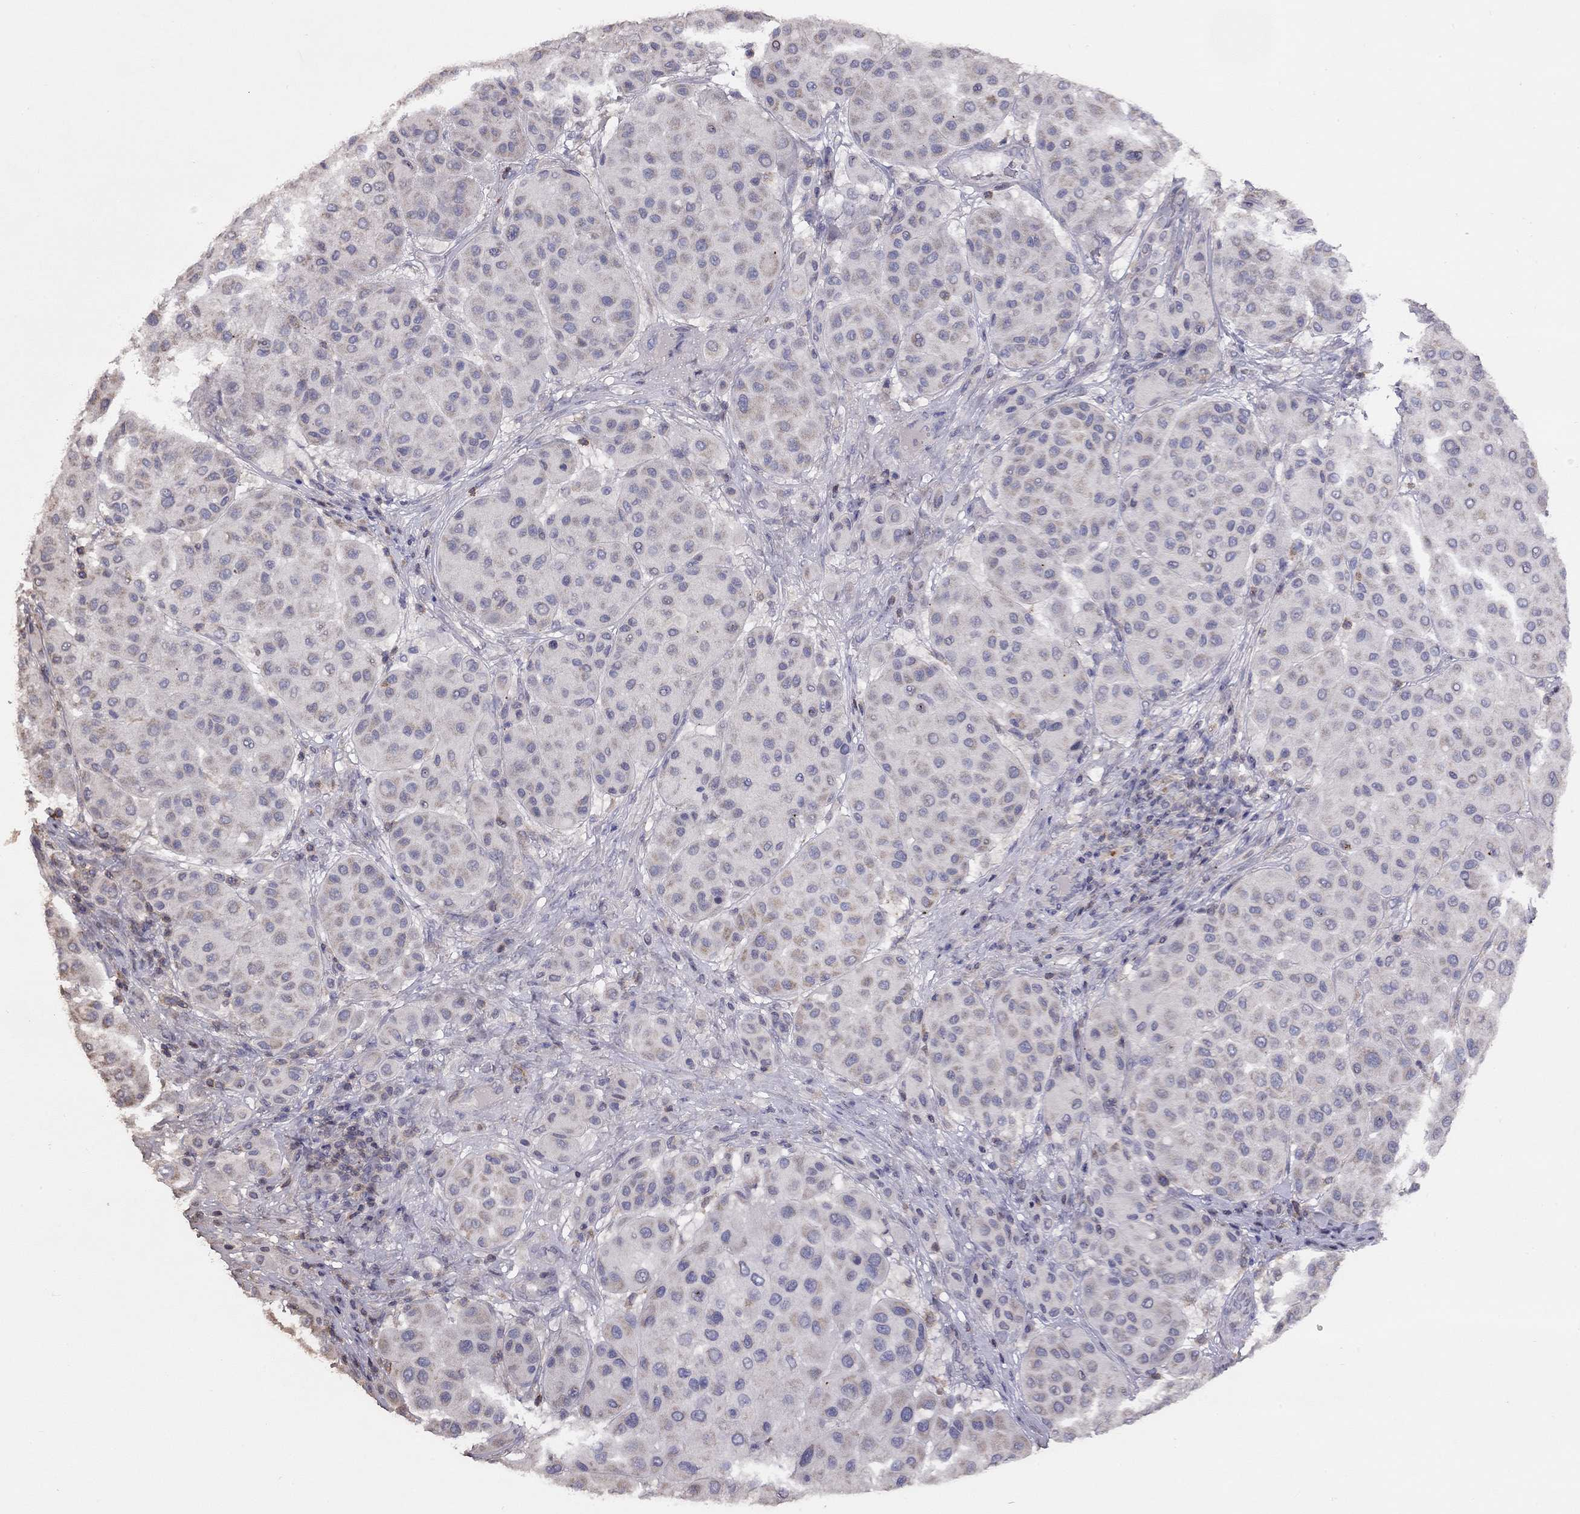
{"staining": {"intensity": "negative", "quantity": "none", "location": "none"}, "tissue": "melanoma", "cell_type": "Tumor cells", "image_type": "cancer", "snomed": [{"axis": "morphology", "description": "Malignant melanoma, Metastatic site"}, {"axis": "topography", "description": "Smooth muscle"}], "caption": "Immunohistochemistry (IHC) of human malignant melanoma (metastatic site) demonstrates no staining in tumor cells. The staining was performed using DAB to visualize the protein expression in brown, while the nuclei were stained in blue with hematoxylin (Magnification: 20x).", "gene": "CITED1", "patient": {"sex": "male", "age": 41}}